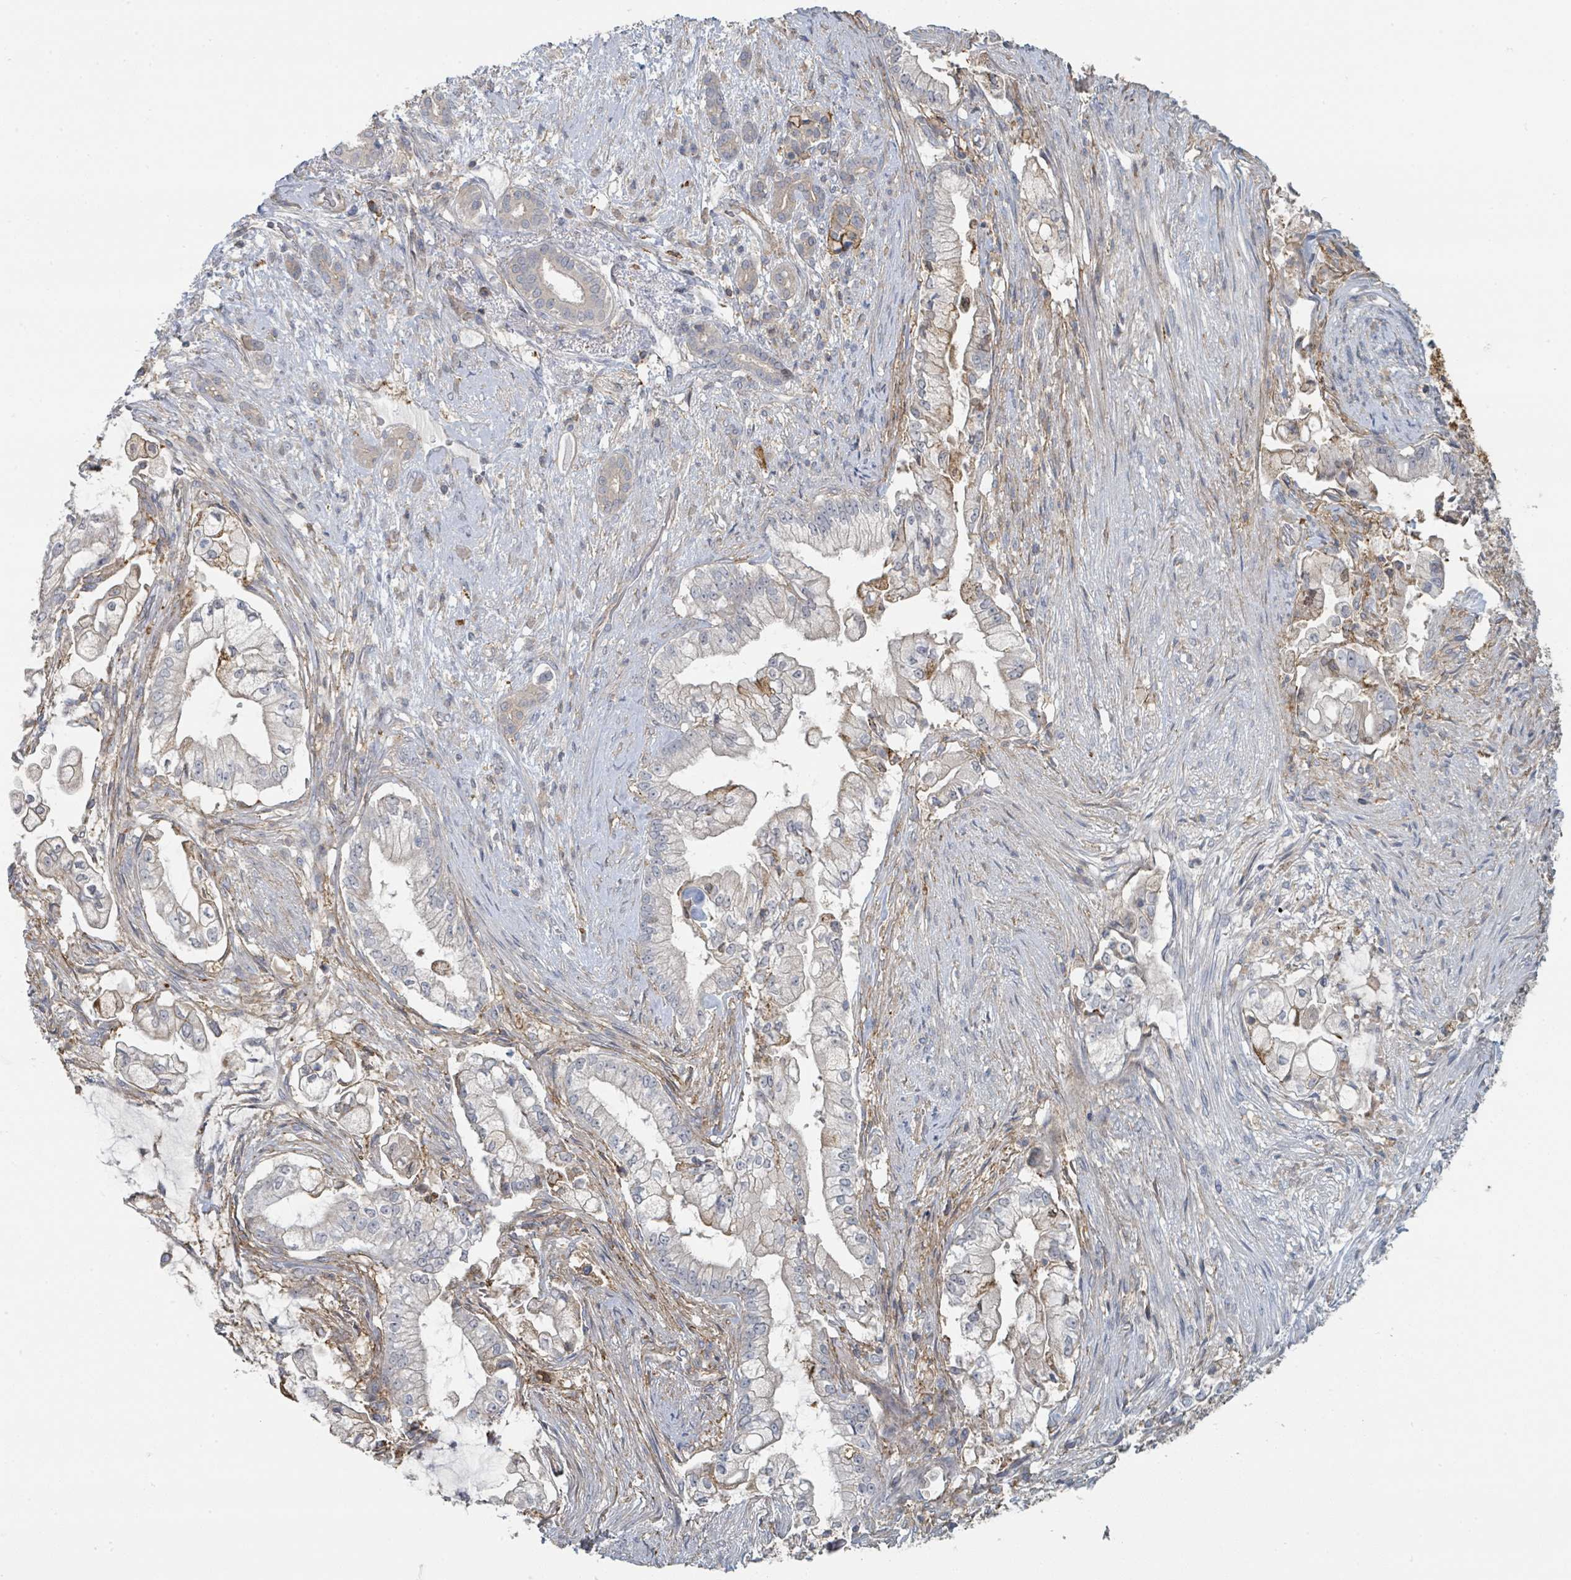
{"staining": {"intensity": "negative", "quantity": "none", "location": "none"}, "tissue": "pancreatic cancer", "cell_type": "Tumor cells", "image_type": "cancer", "snomed": [{"axis": "morphology", "description": "Adenocarcinoma, NOS"}, {"axis": "topography", "description": "Pancreas"}], "caption": "This is an immunohistochemistry image of pancreatic cancer (adenocarcinoma). There is no staining in tumor cells.", "gene": "LRRC42", "patient": {"sex": "female", "age": 69}}